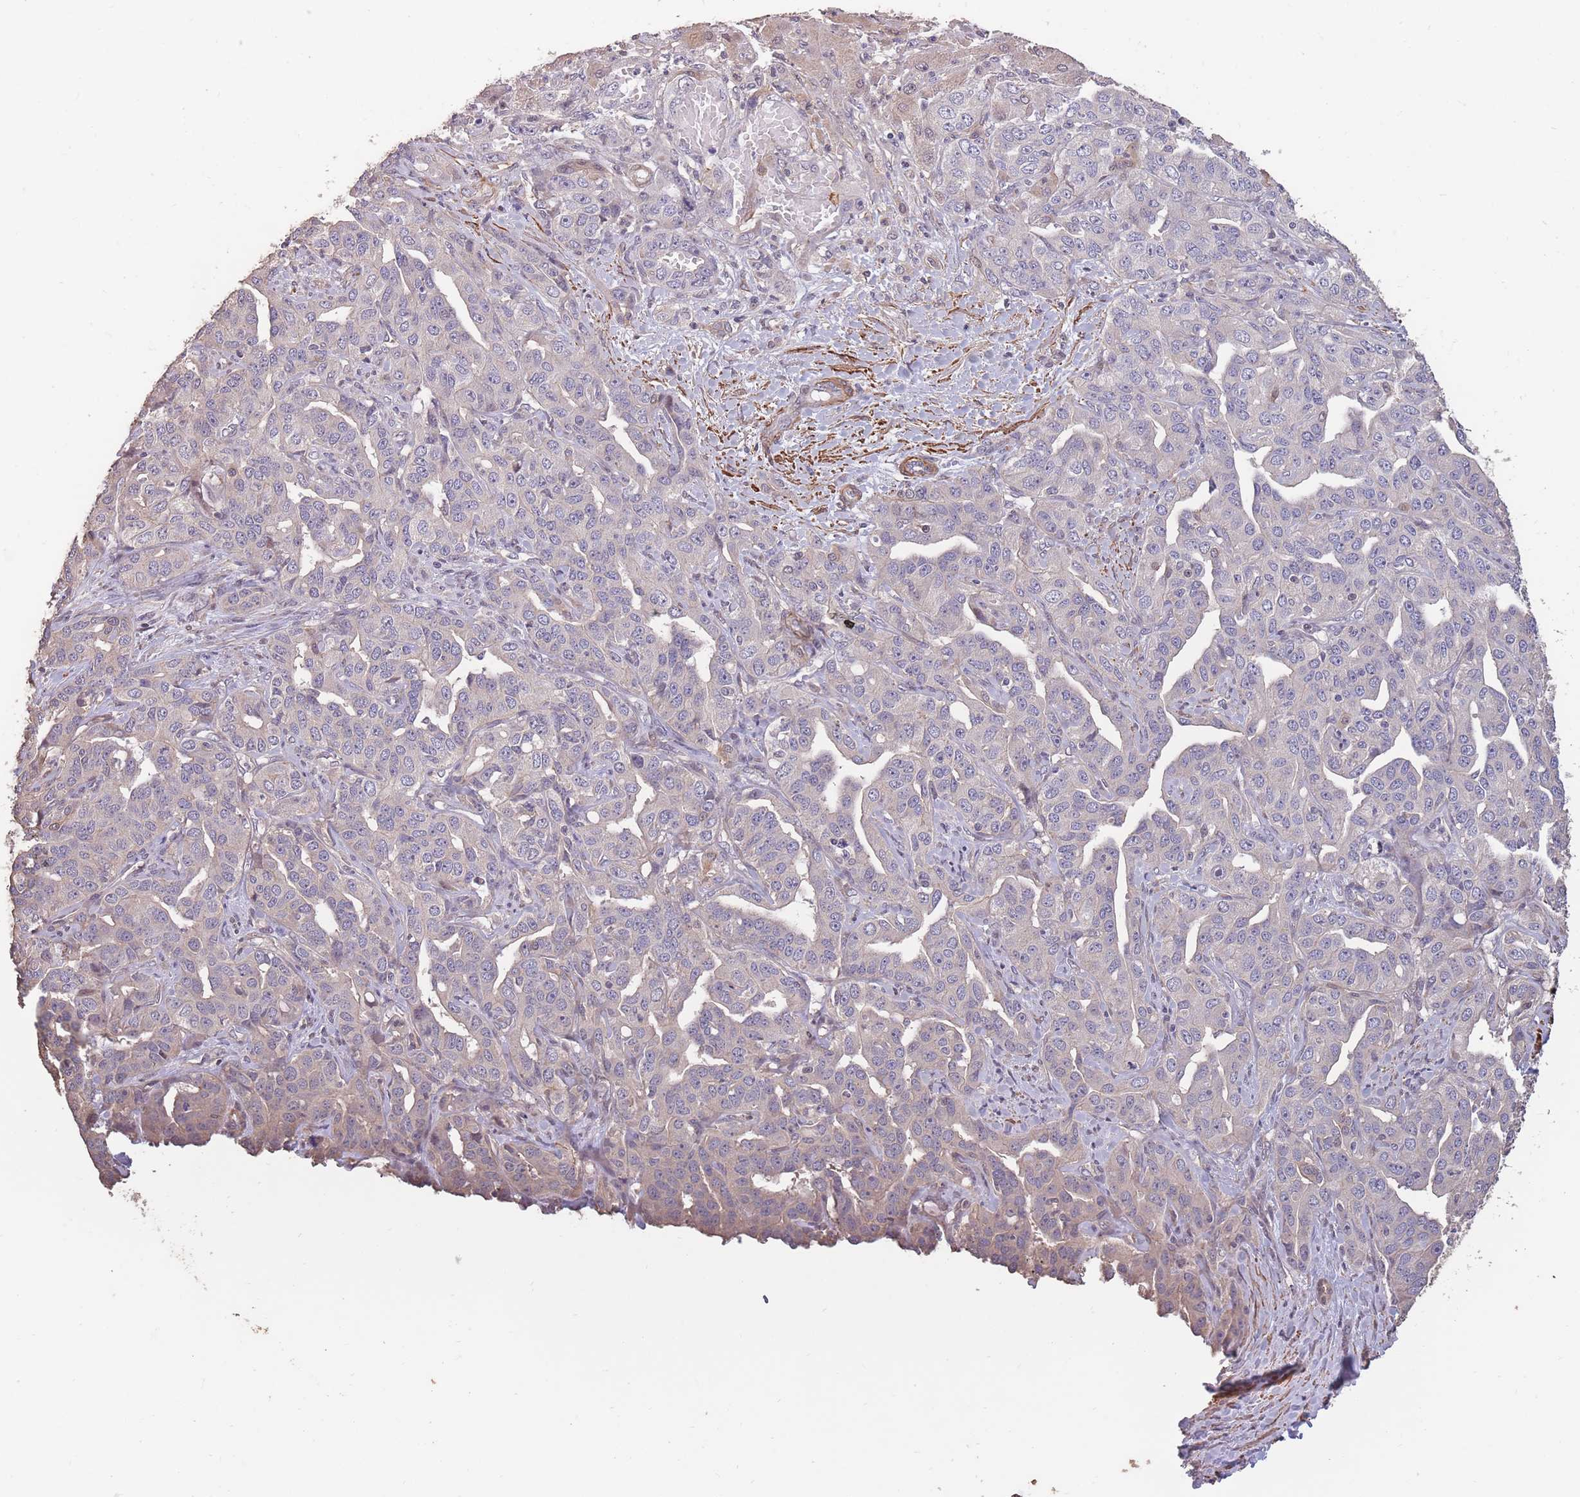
{"staining": {"intensity": "negative", "quantity": "none", "location": "none"}, "tissue": "liver cancer", "cell_type": "Tumor cells", "image_type": "cancer", "snomed": [{"axis": "morphology", "description": "Cholangiocarcinoma"}, {"axis": "topography", "description": "Liver"}], "caption": "Immunohistochemical staining of liver cancer (cholangiocarcinoma) displays no significant expression in tumor cells.", "gene": "NLRC4", "patient": {"sex": "male", "age": 59}}